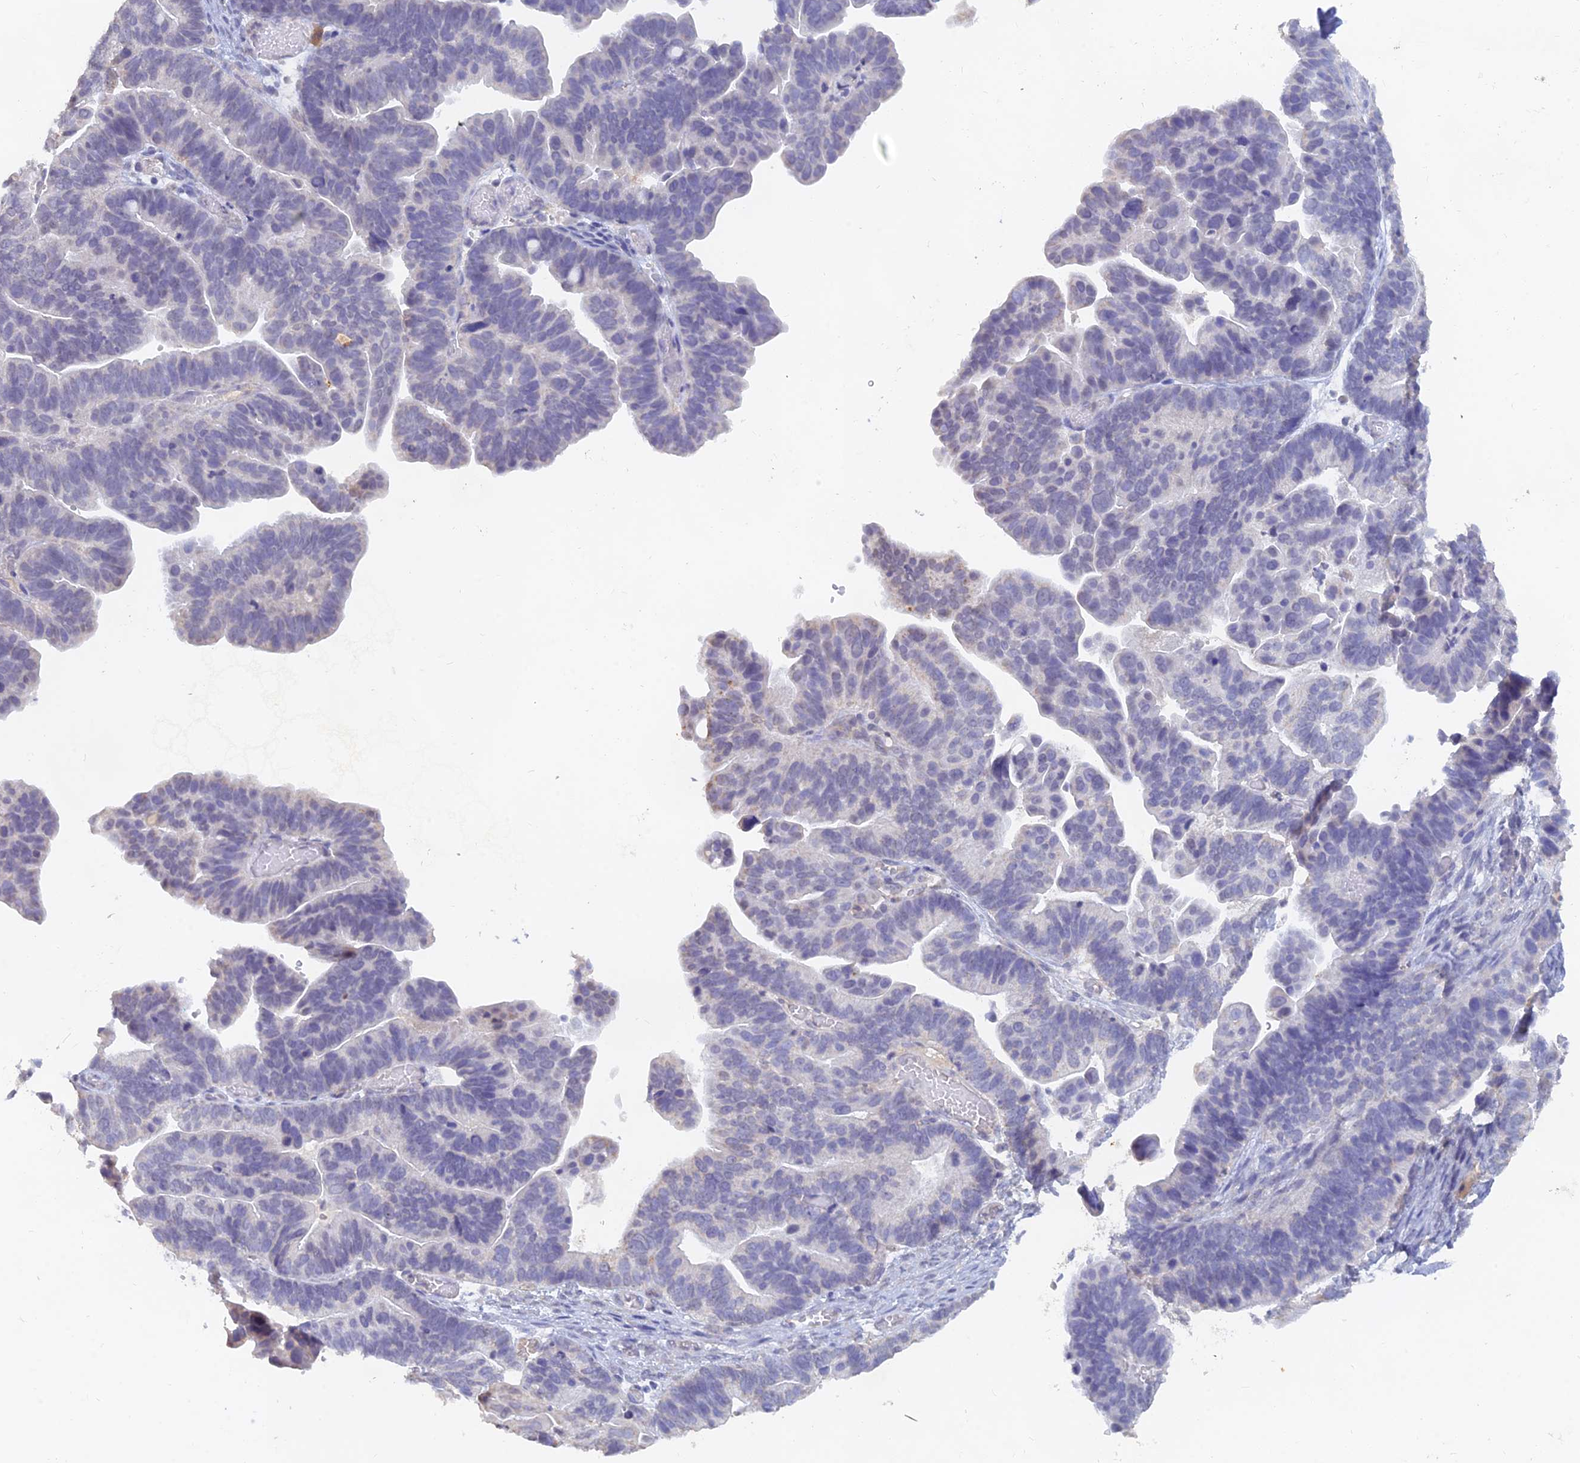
{"staining": {"intensity": "negative", "quantity": "none", "location": "none"}, "tissue": "ovarian cancer", "cell_type": "Tumor cells", "image_type": "cancer", "snomed": [{"axis": "morphology", "description": "Cystadenocarcinoma, serous, NOS"}, {"axis": "topography", "description": "Ovary"}], "caption": "This micrograph is of ovarian cancer (serous cystadenocarcinoma) stained with immunohistochemistry (IHC) to label a protein in brown with the nuclei are counter-stained blue. There is no positivity in tumor cells.", "gene": "LRIF1", "patient": {"sex": "female", "age": 56}}